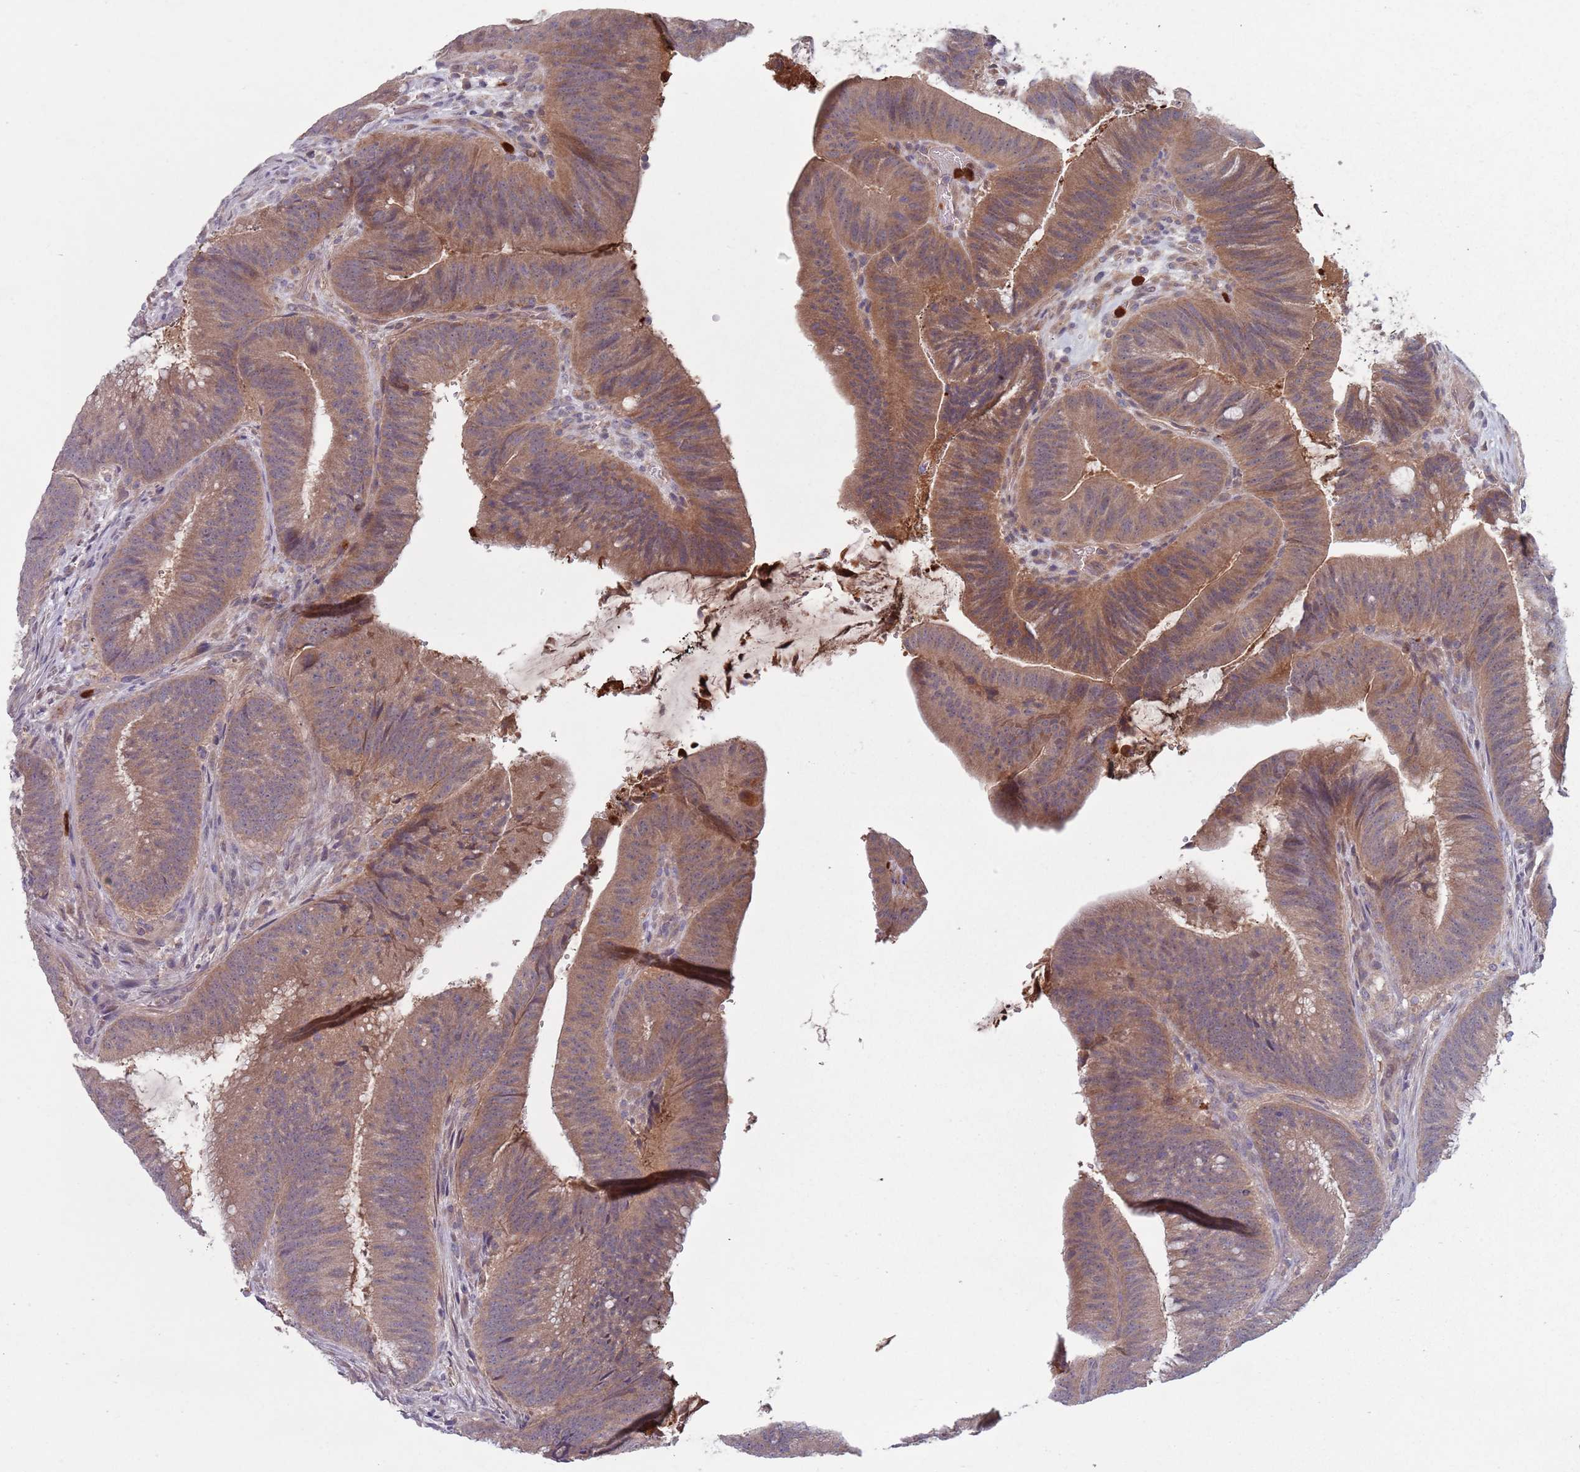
{"staining": {"intensity": "moderate", "quantity": ">75%", "location": "cytoplasmic/membranous"}, "tissue": "colorectal cancer", "cell_type": "Tumor cells", "image_type": "cancer", "snomed": [{"axis": "morphology", "description": "Adenocarcinoma, NOS"}, {"axis": "topography", "description": "Colon"}], "caption": "Brown immunohistochemical staining in human colorectal adenocarcinoma shows moderate cytoplasmic/membranous staining in approximately >75% of tumor cells.", "gene": "TYW1", "patient": {"sex": "female", "age": 43}}